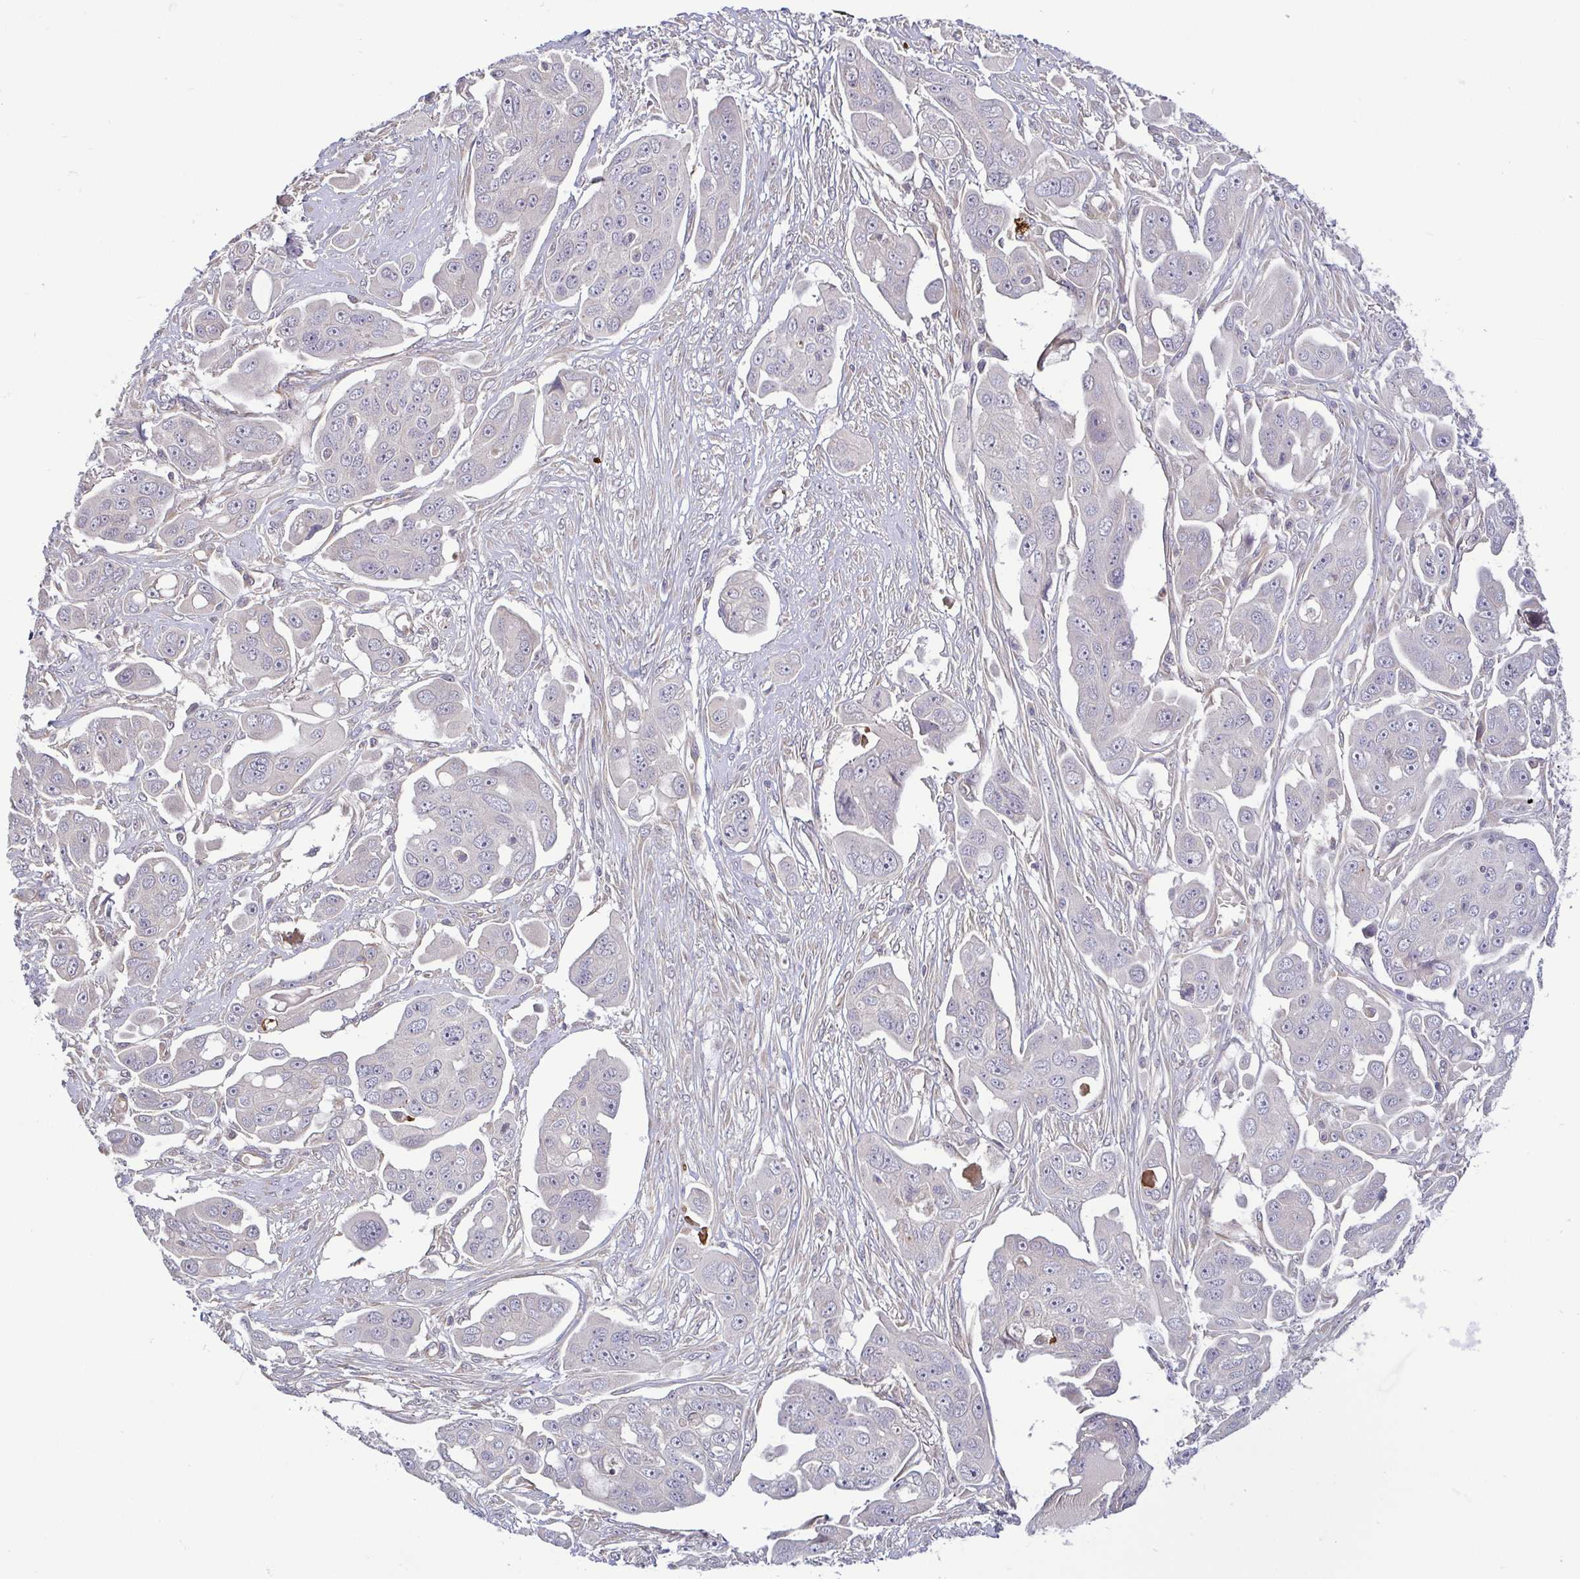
{"staining": {"intensity": "negative", "quantity": "none", "location": "none"}, "tissue": "ovarian cancer", "cell_type": "Tumor cells", "image_type": "cancer", "snomed": [{"axis": "morphology", "description": "Carcinoma, endometroid"}, {"axis": "topography", "description": "Ovary"}], "caption": "Ovarian cancer (endometroid carcinoma) was stained to show a protein in brown. There is no significant expression in tumor cells.", "gene": "OSBPL7", "patient": {"sex": "female", "age": 70}}